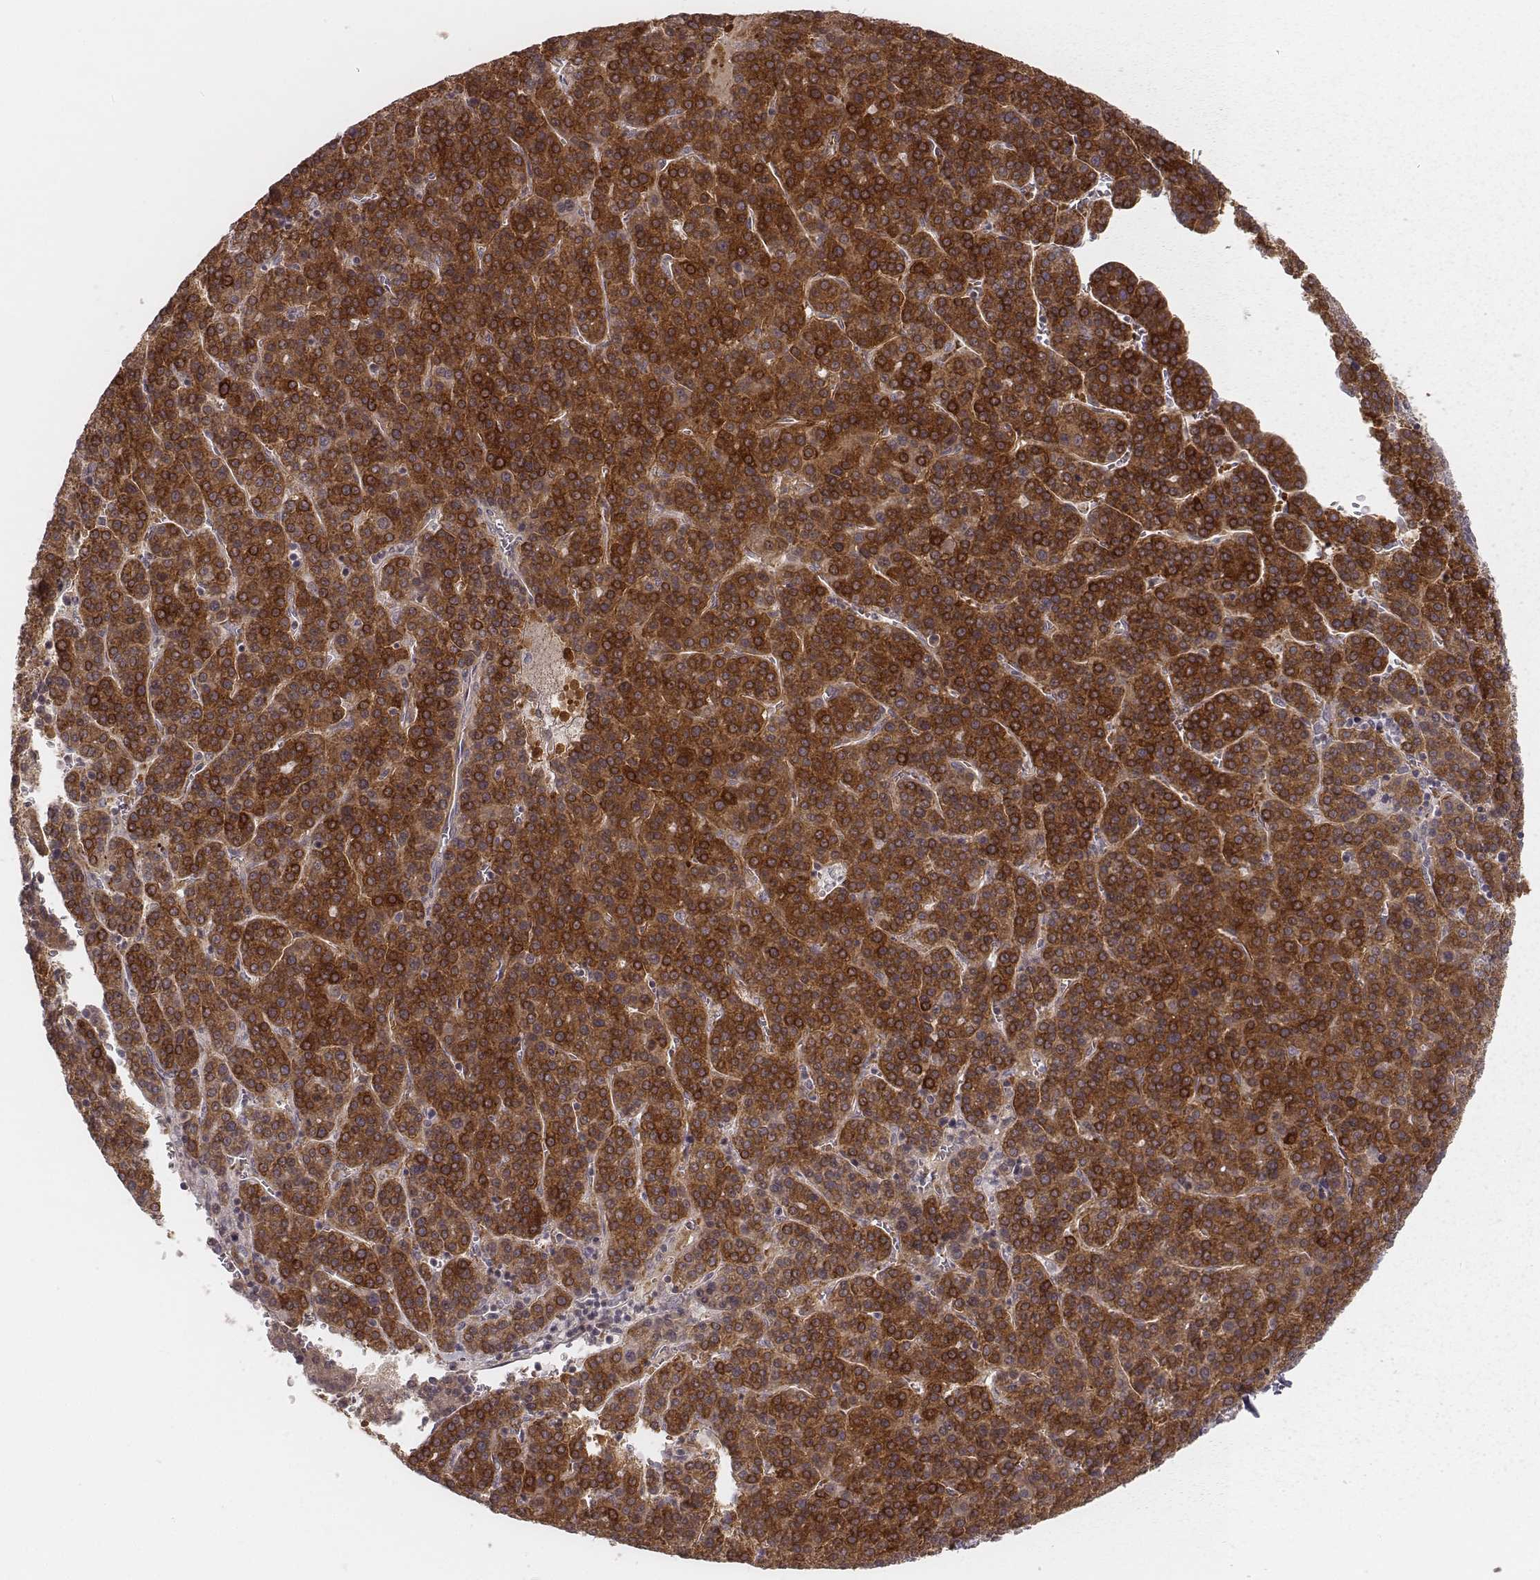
{"staining": {"intensity": "strong", "quantity": "25%-75%", "location": "cytoplasmic/membranous"}, "tissue": "liver cancer", "cell_type": "Tumor cells", "image_type": "cancer", "snomed": [{"axis": "morphology", "description": "Carcinoma, Hepatocellular, NOS"}, {"axis": "topography", "description": "Liver"}], "caption": "Immunohistochemistry (IHC) of human liver cancer (hepatocellular carcinoma) demonstrates high levels of strong cytoplasmic/membranous positivity in approximately 25%-75% of tumor cells.", "gene": "ACACB", "patient": {"sex": "female", "age": 58}}